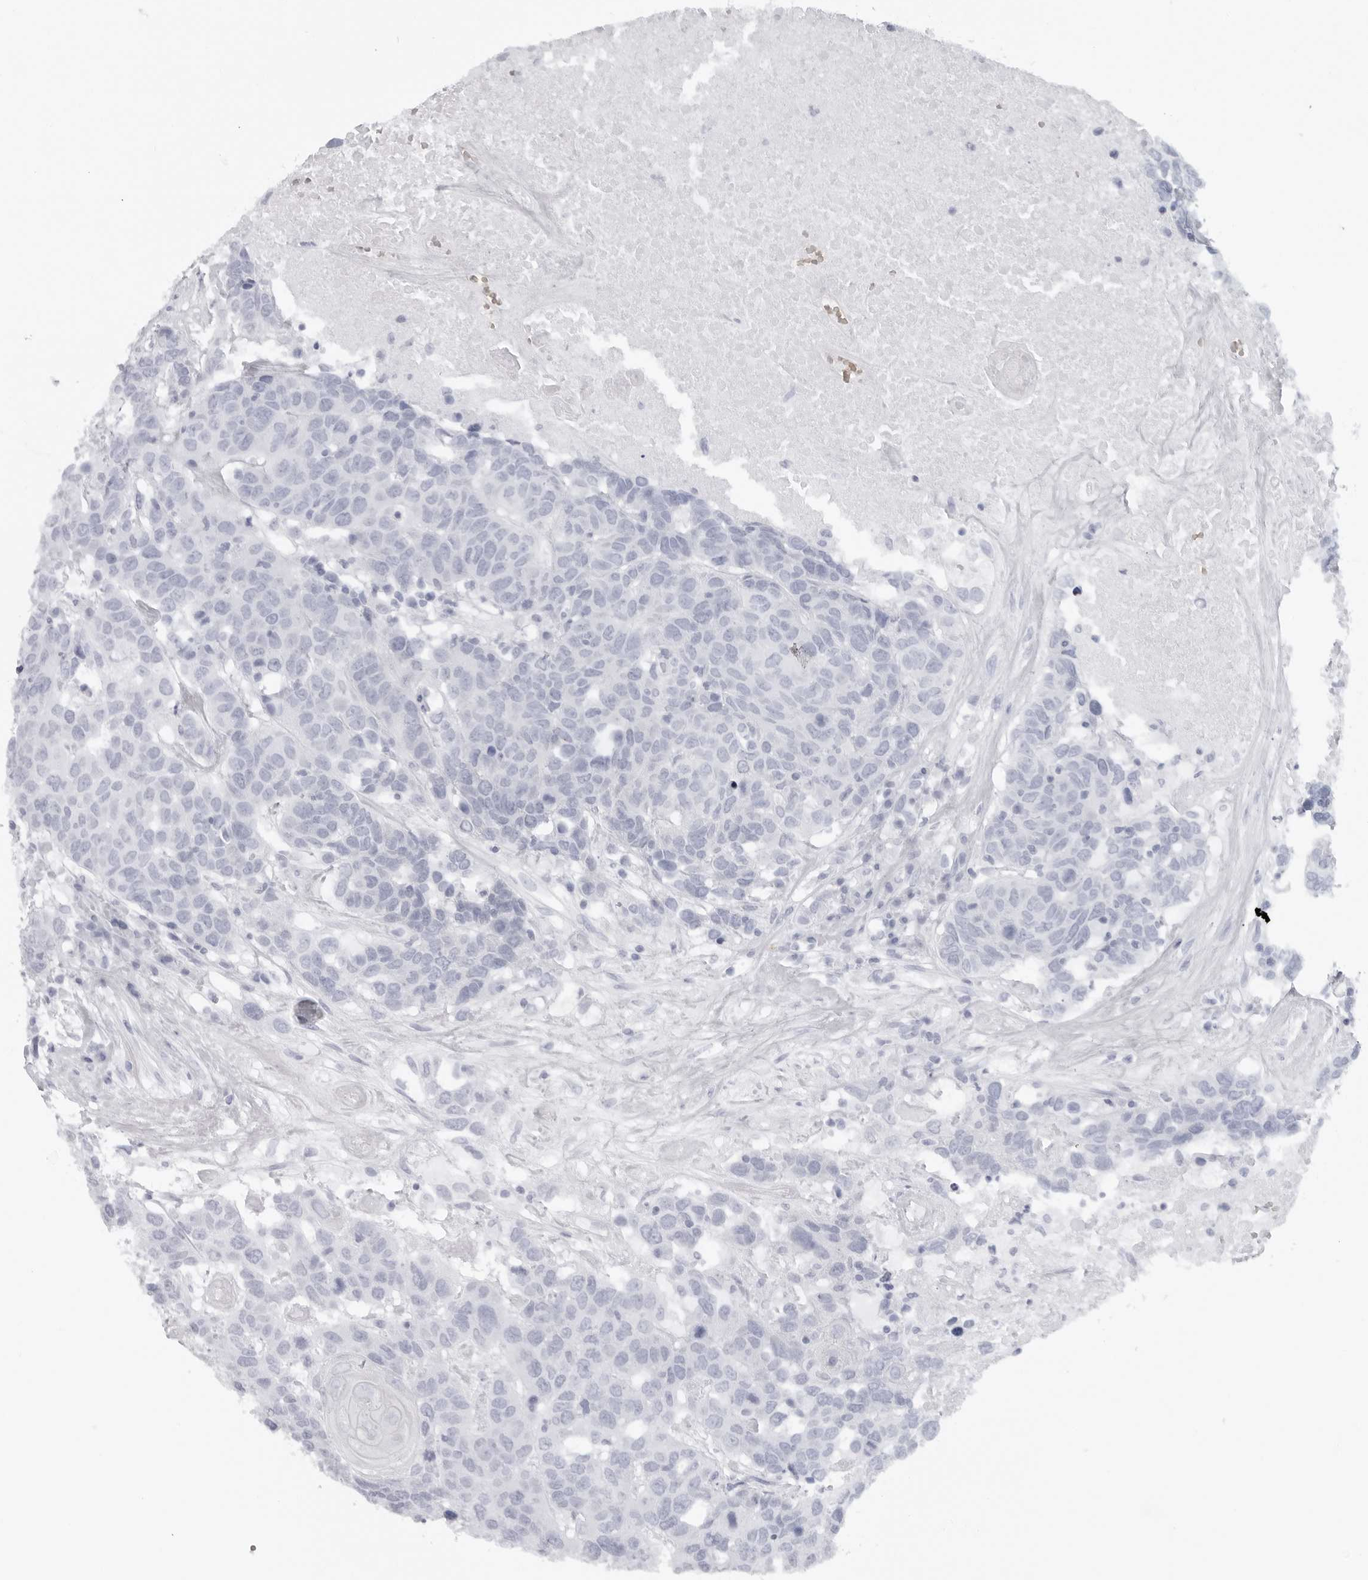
{"staining": {"intensity": "negative", "quantity": "none", "location": "none"}, "tissue": "head and neck cancer", "cell_type": "Tumor cells", "image_type": "cancer", "snomed": [{"axis": "morphology", "description": "Squamous cell carcinoma, NOS"}, {"axis": "topography", "description": "Head-Neck"}], "caption": "Immunohistochemistry (IHC) image of neoplastic tissue: squamous cell carcinoma (head and neck) stained with DAB shows no significant protein expression in tumor cells. The staining was performed using DAB to visualize the protein expression in brown, while the nuclei were stained in blue with hematoxylin (Magnification: 20x).", "gene": "EPB41", "patient": {"sex": "male", "age": 66}}